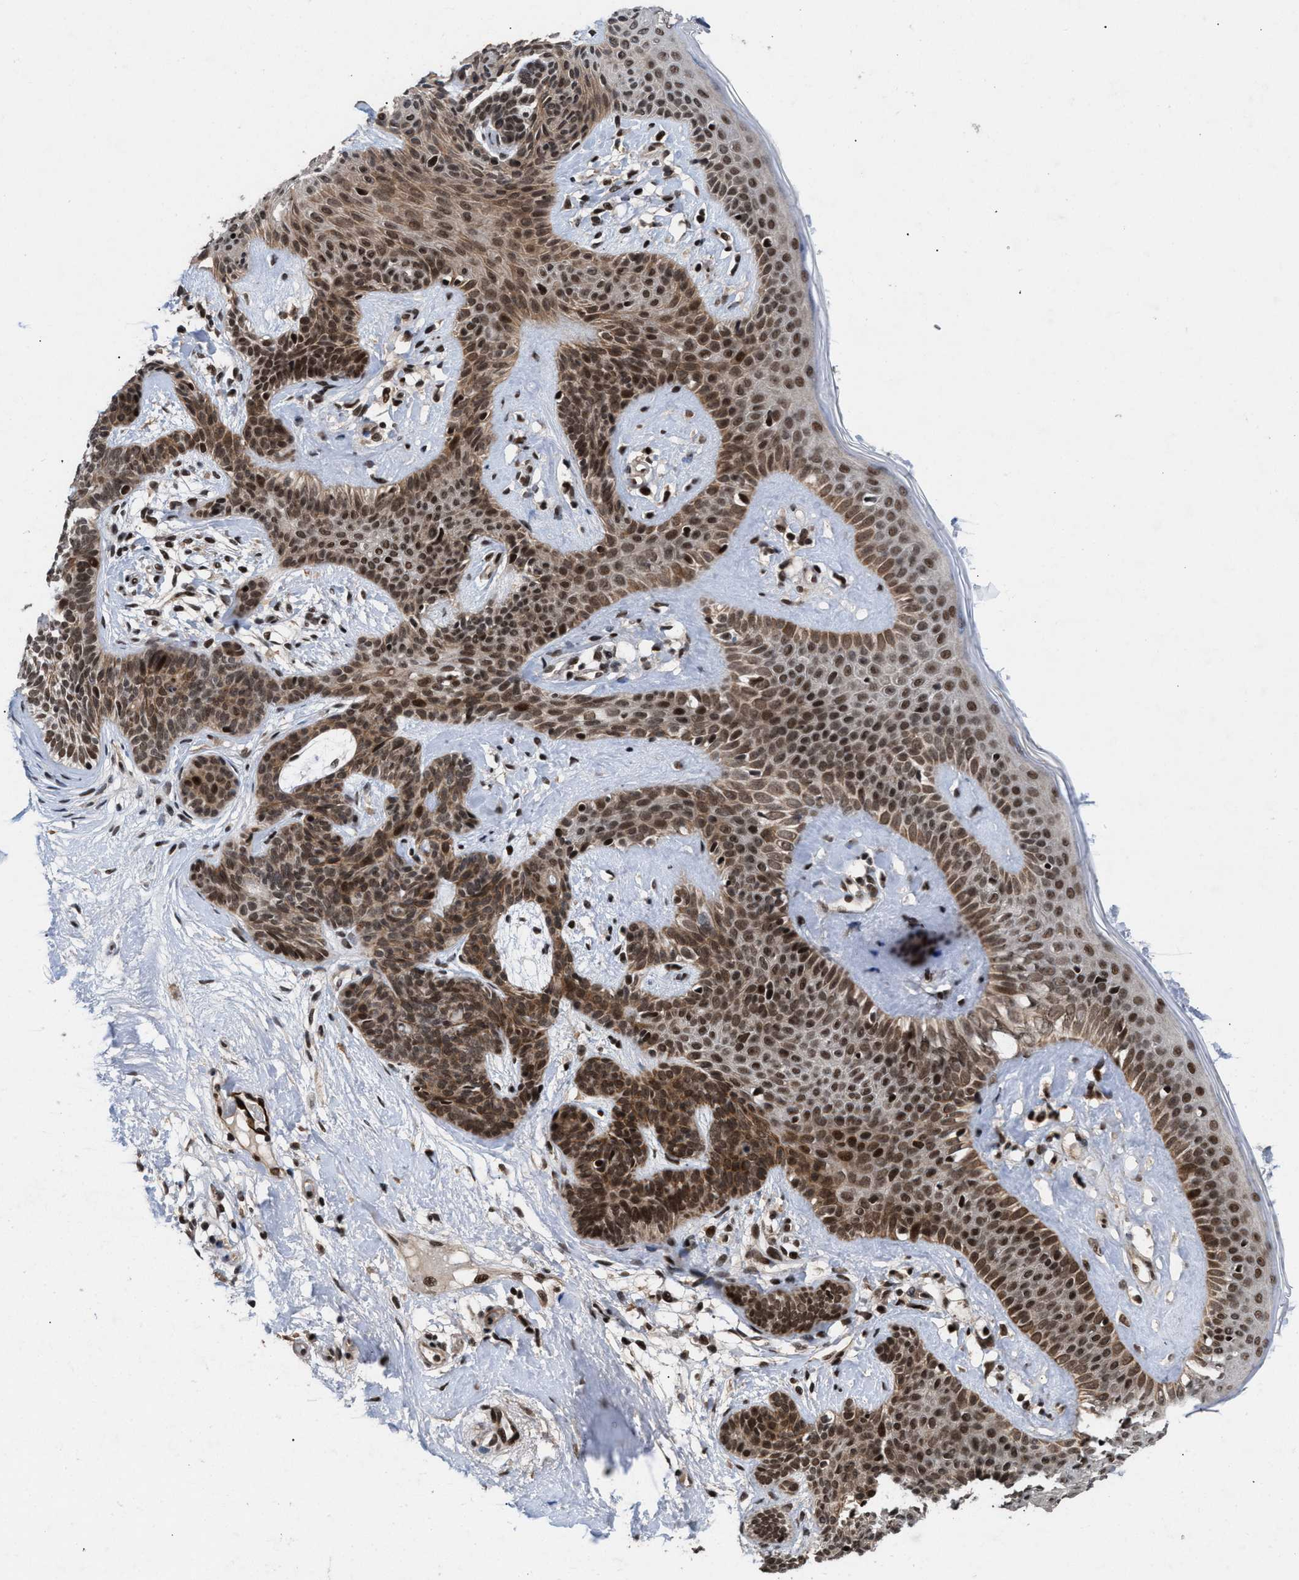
{"staining": {"intensity": "moderate", "quantity": ">75%", "location": "cytoplasmic/membranous,nuclear"}, "tissue": "skin cancer", "cell_type": "Tumor cells", "image_type": "cancer", "snomed": [{"axis": "morphology", "description": "Developmental malformation"}, {"axis": "morphology", "description": "Basal cell carcinoma"}, {"axis": "topography", "description": "Skin"}], "caption": "Skin cancer stained with DAB immunohistochemistry (IHC) exhibits medium levels of moderate cytoplasmic/membranous and nuclear positivity in approximately >75% of tumor cells. (Brightfield microscopy of DAB IHC at high magnification).", "gene": "WIZ", "patient": {"sex": "female", "age": 62}}